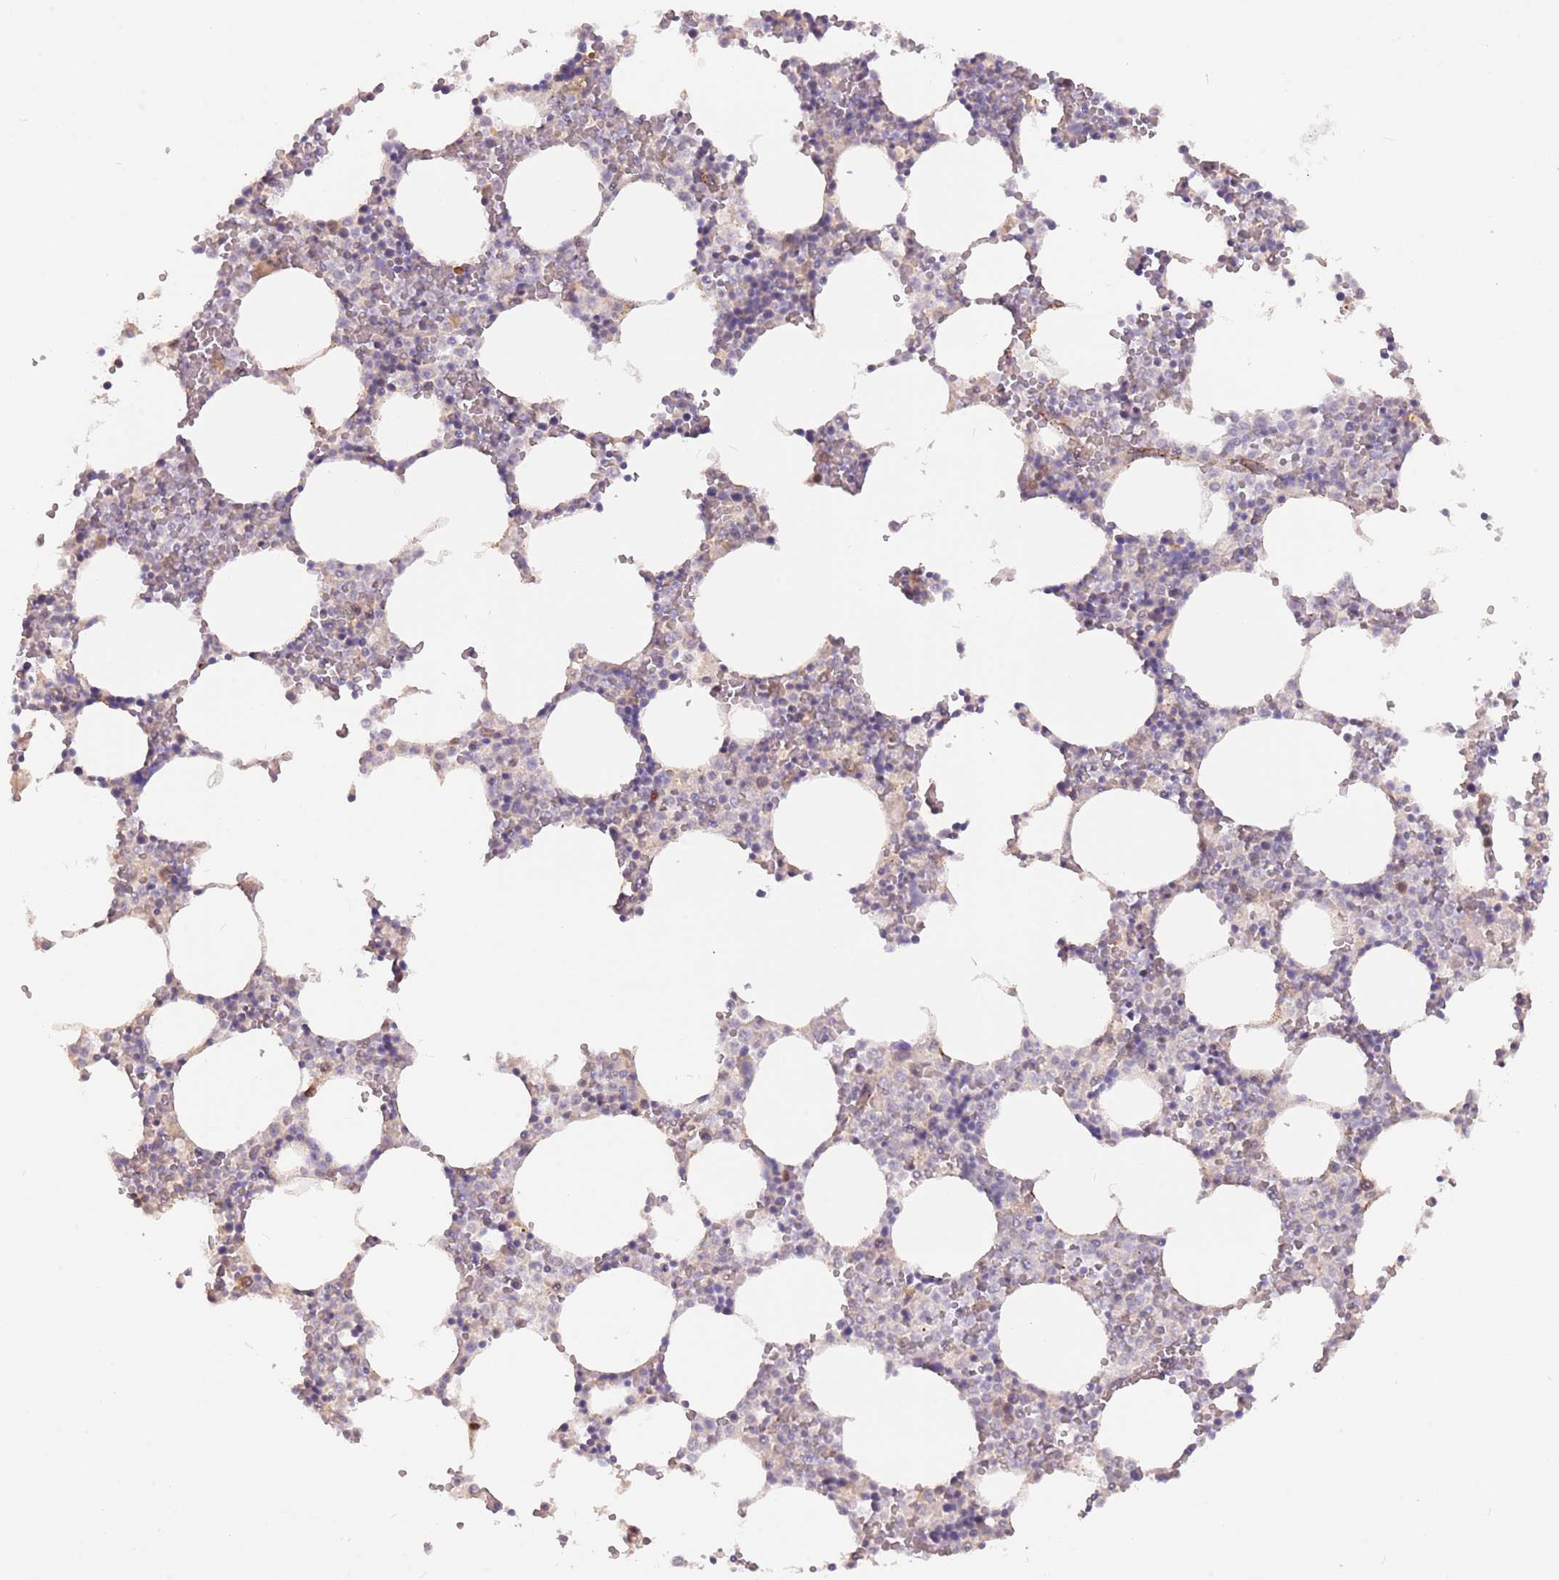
{"staining": {"intensity": "moderate", "quantity": "<25%", "location": "cytoplasmic/membranous"}, "tissue": "bone marrow", "cell_type": "Hematopoietic cells", "image_type": "normal", "snomed": [{"axis": "morphology", "description": "Normal tissue, NOS"}, {"axis": "topography", "description": "Bone marrow"}], "caption": "High-magnification brightfield microscopy of normal bone marrow stained with DAB (brown) and counterstained with hematoxylin (blue). hematopoietic cells exhibit moderate cytoplasmic/membranous positivity is appreciated in approximately<25% of cells.", "gene": "LDHD", "patient": {"sex": "female", "age": 64}}